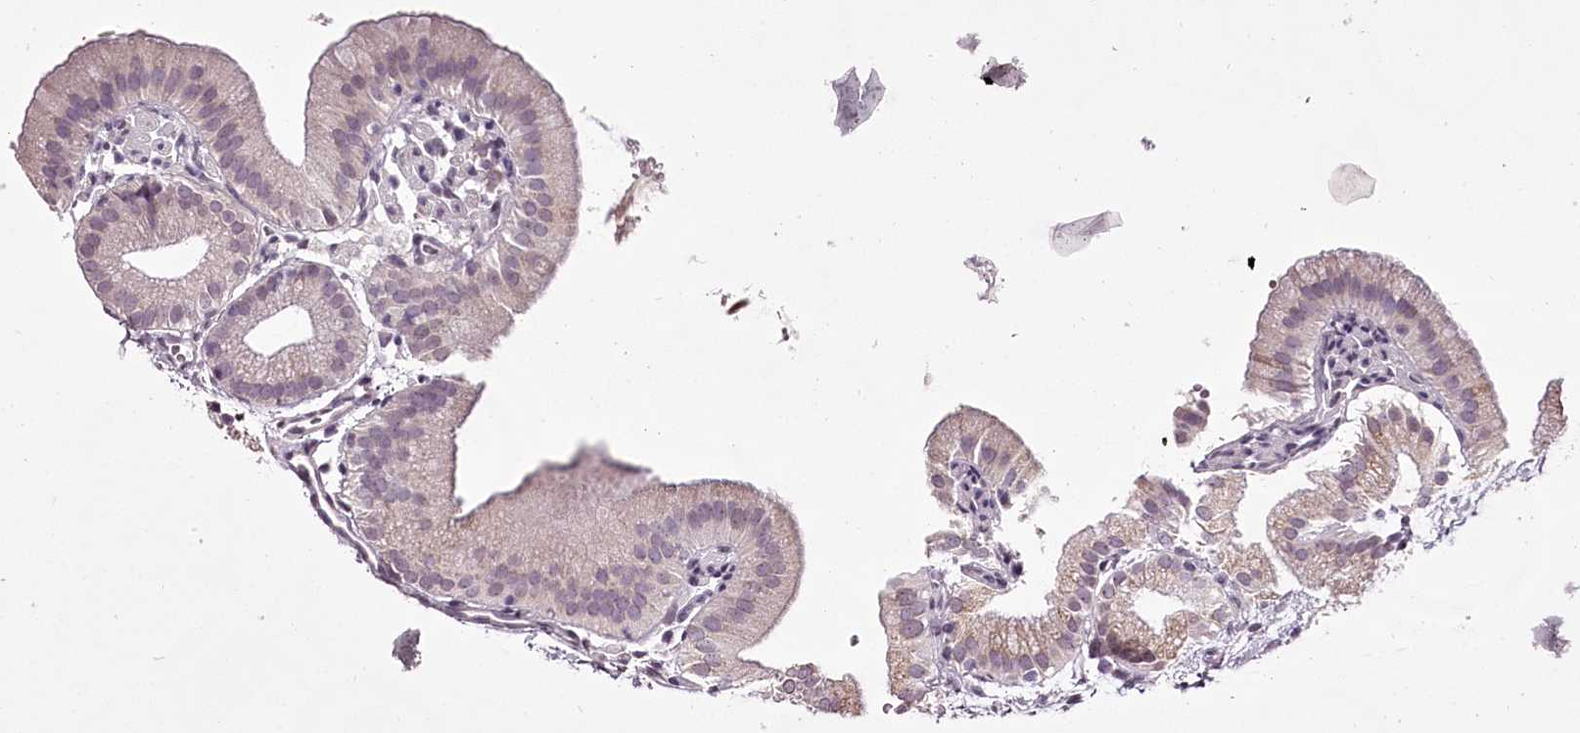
{"staining": {"intensity": "weak", "quantity": "<25%", "location": "nuclear"}, "tissue": "gallbladder", "cell_type": "Glandular cells", "image_type": "normal", "snomed": [{"axis": "morphology", "description": "Normal tissue, NOS"}, {"axis": "topography", "description": "Gallbladder"}], "caption": "There is no significant expression in glandular cells of gallbladder.", "gene": "C1orf56", "patient": {"sex": "male", "age": 55}}